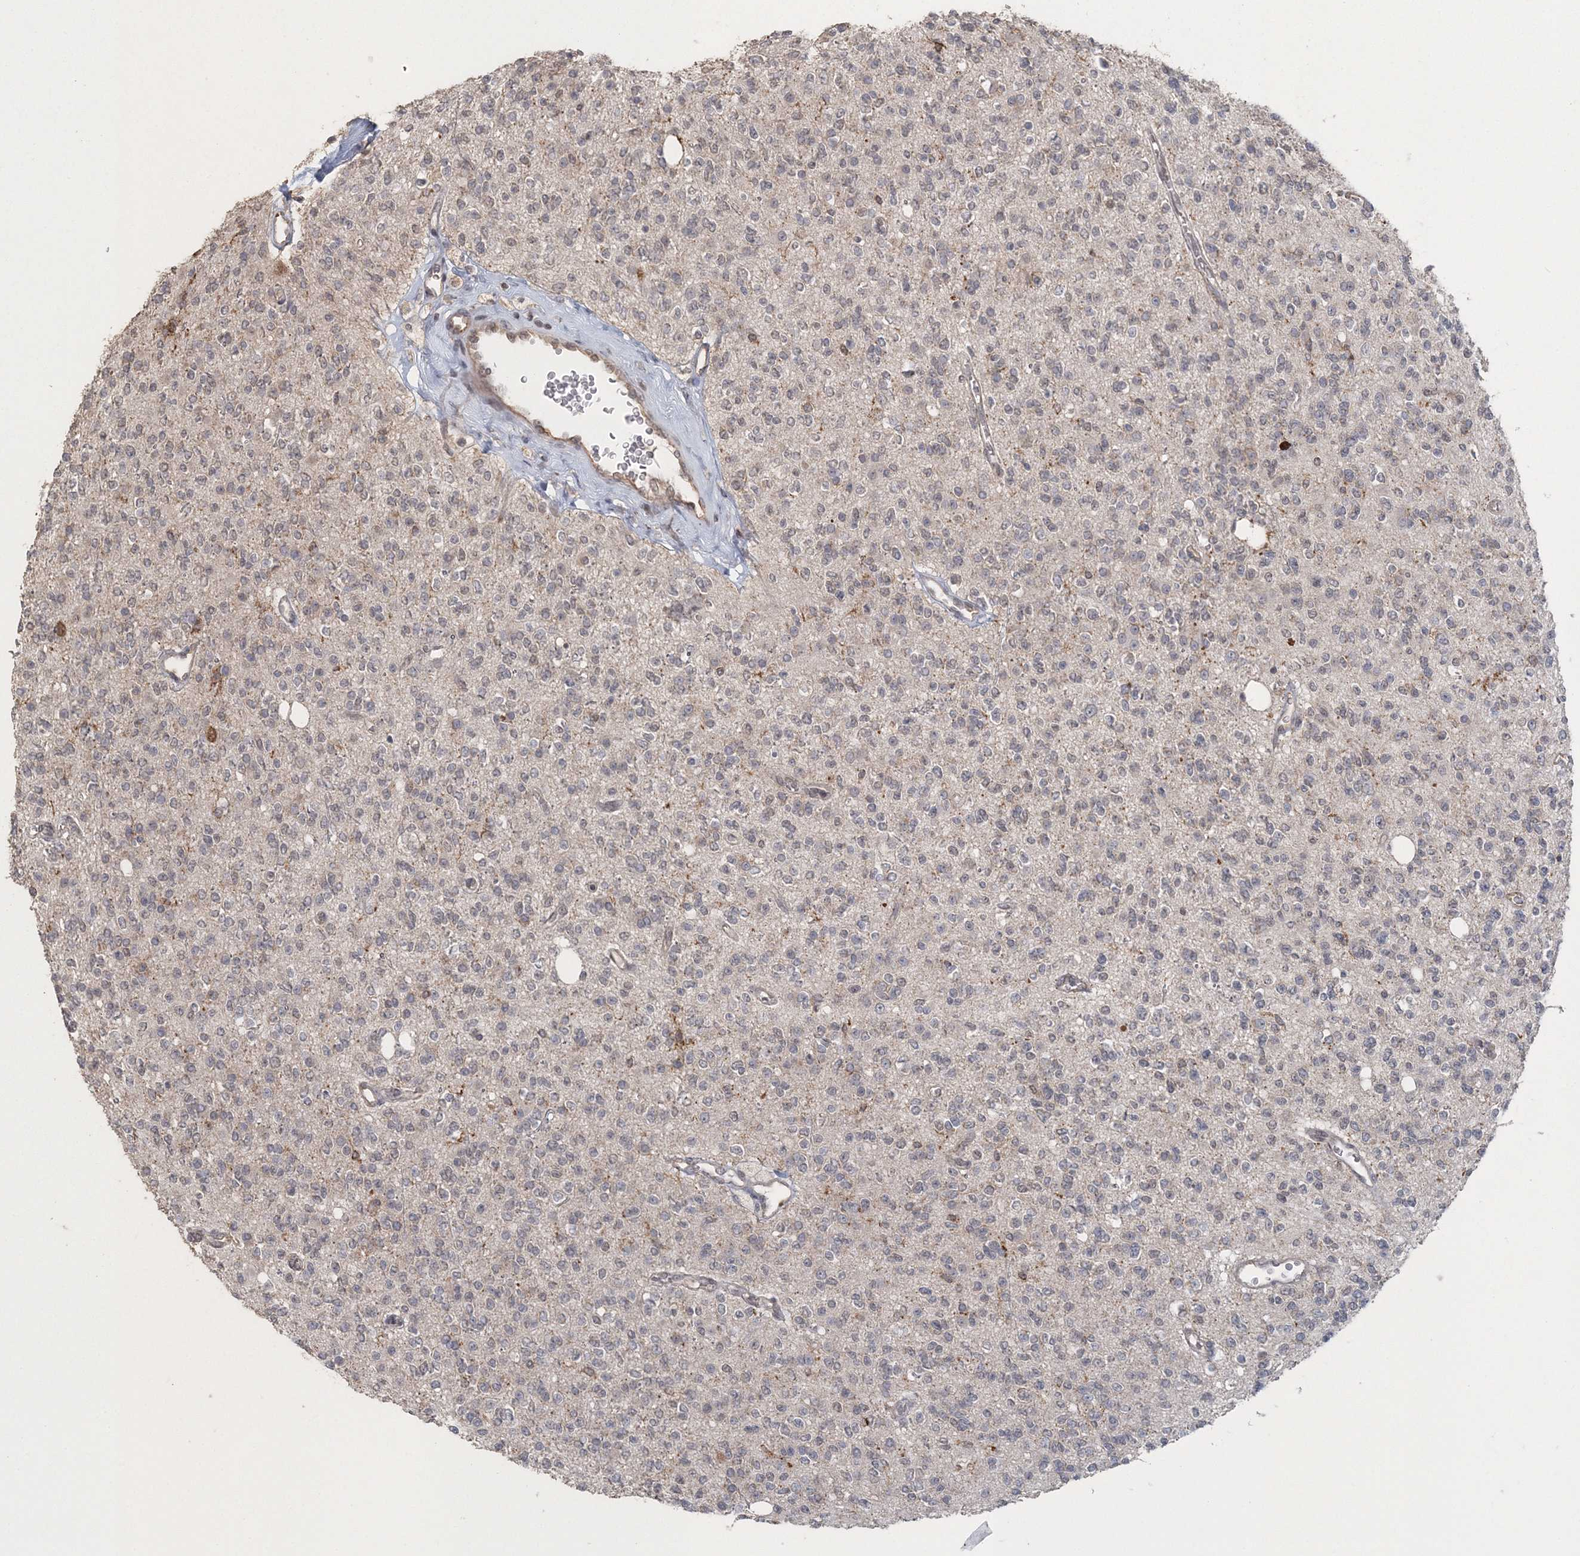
{"staining": {"intensity": "negative", "quantity": "none", "location": "none"}, "tissue": "glioma", "cell_type": "Tumor cells", "image_type": "cancer", "snomed": [{"axis": "morphology", "description": "Glioma, malignant, High grade"}, {"axis": "topography", "description": "Brain"}], "caption": "Immunohistochemistry of malignant high-grade glioma shows no expression in tumor cells.", "gene": "UIMC1", "patient": {"sex": "male", "age": 34}}